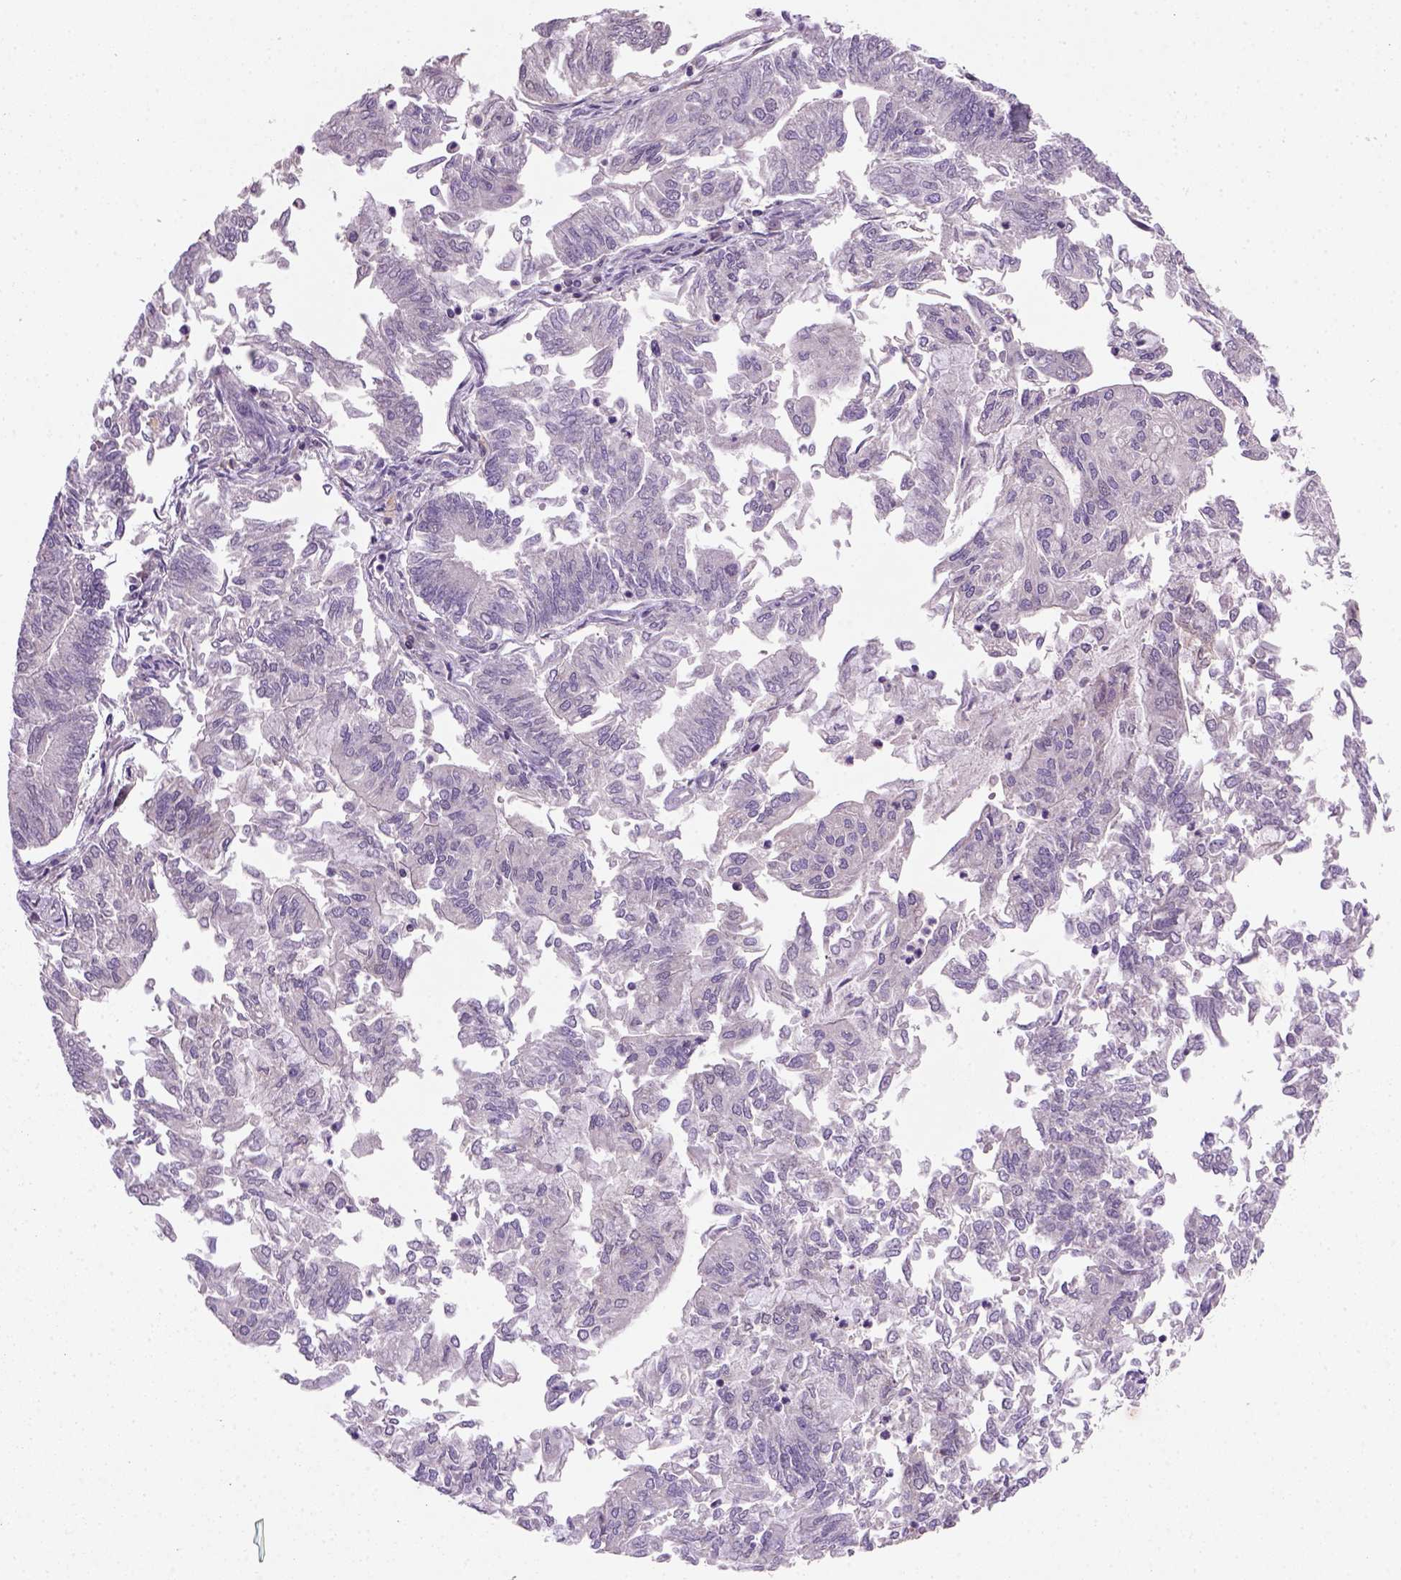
{"staining": {"intensity": "negative", "quantity": "none", "location": "none"}, "tissue": "endometrial cancer", "cell_type": "Tumor cells", "image_type": "cancer", "snomed": [{"axis": "morphology", "description": "Adenocarcinoma, NOS"}, {"axis": "topography", "description": "Endometrium"}], "caption": "Image shows no protein staining in tumor cells of endometrial adenocarcinoma tissue.", "gene": "MGMT", "patient": {"sex": "female", "age": 59}}